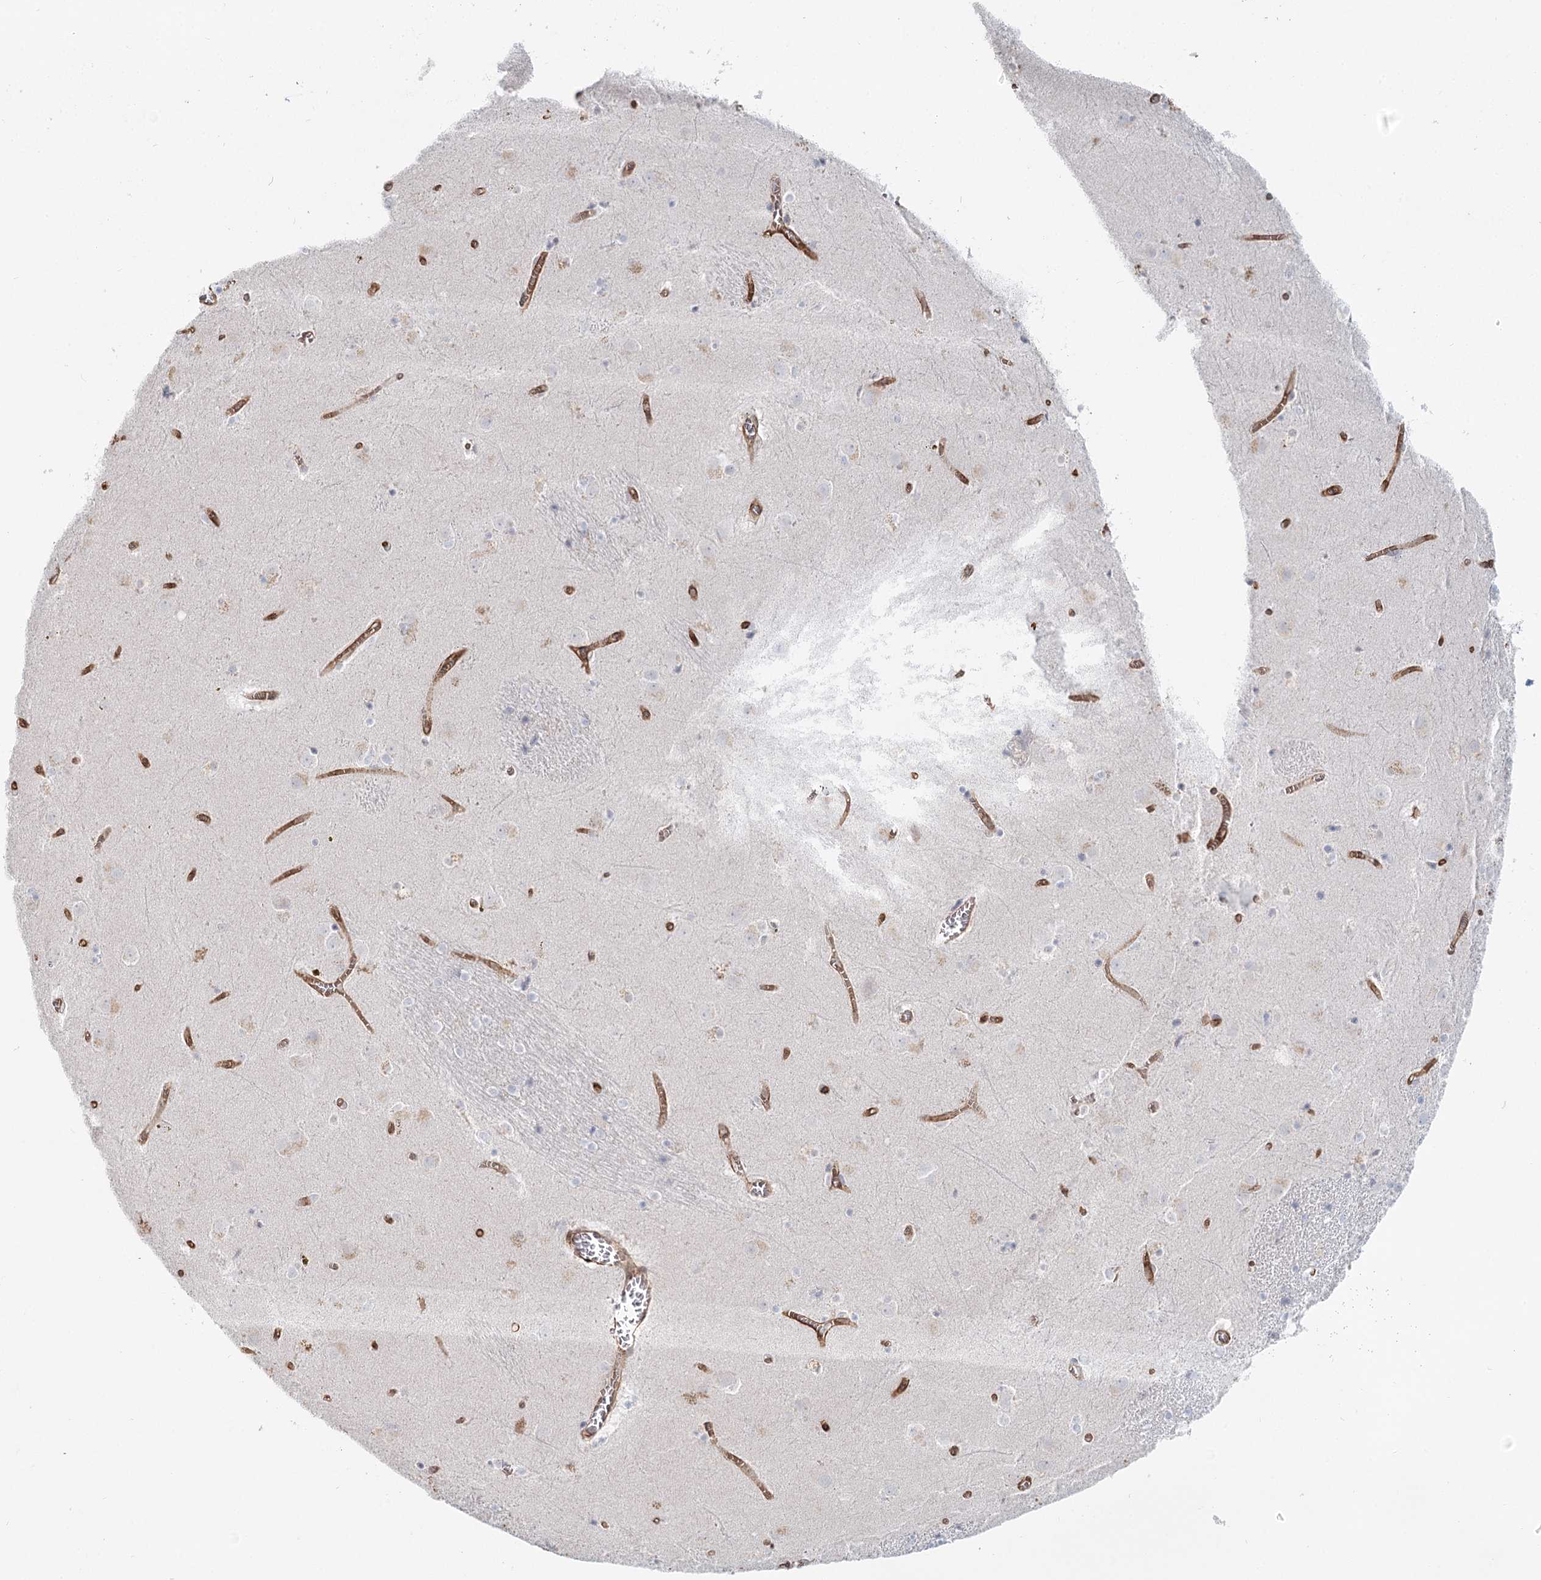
{"staining": {"intensity": "negative", "quantity": "none", "location": "none"}, "tissue": "caudate", "cell_type": "Glial cells", "image_type": "normal", "snomed": [{"axis": "morphology", "description": "Normal tissue, NOS"}, {"axis": "topography", "description": "Lateral ventricle wall"}], "caption": "Immunohistochemistry (IHC) histopathology image of normal caudate stained for a protein (brown), which demonstrates no staining in glial cells.", "gene": "ZFYVE28", "patient": {"sex": "male", "age": 70}}